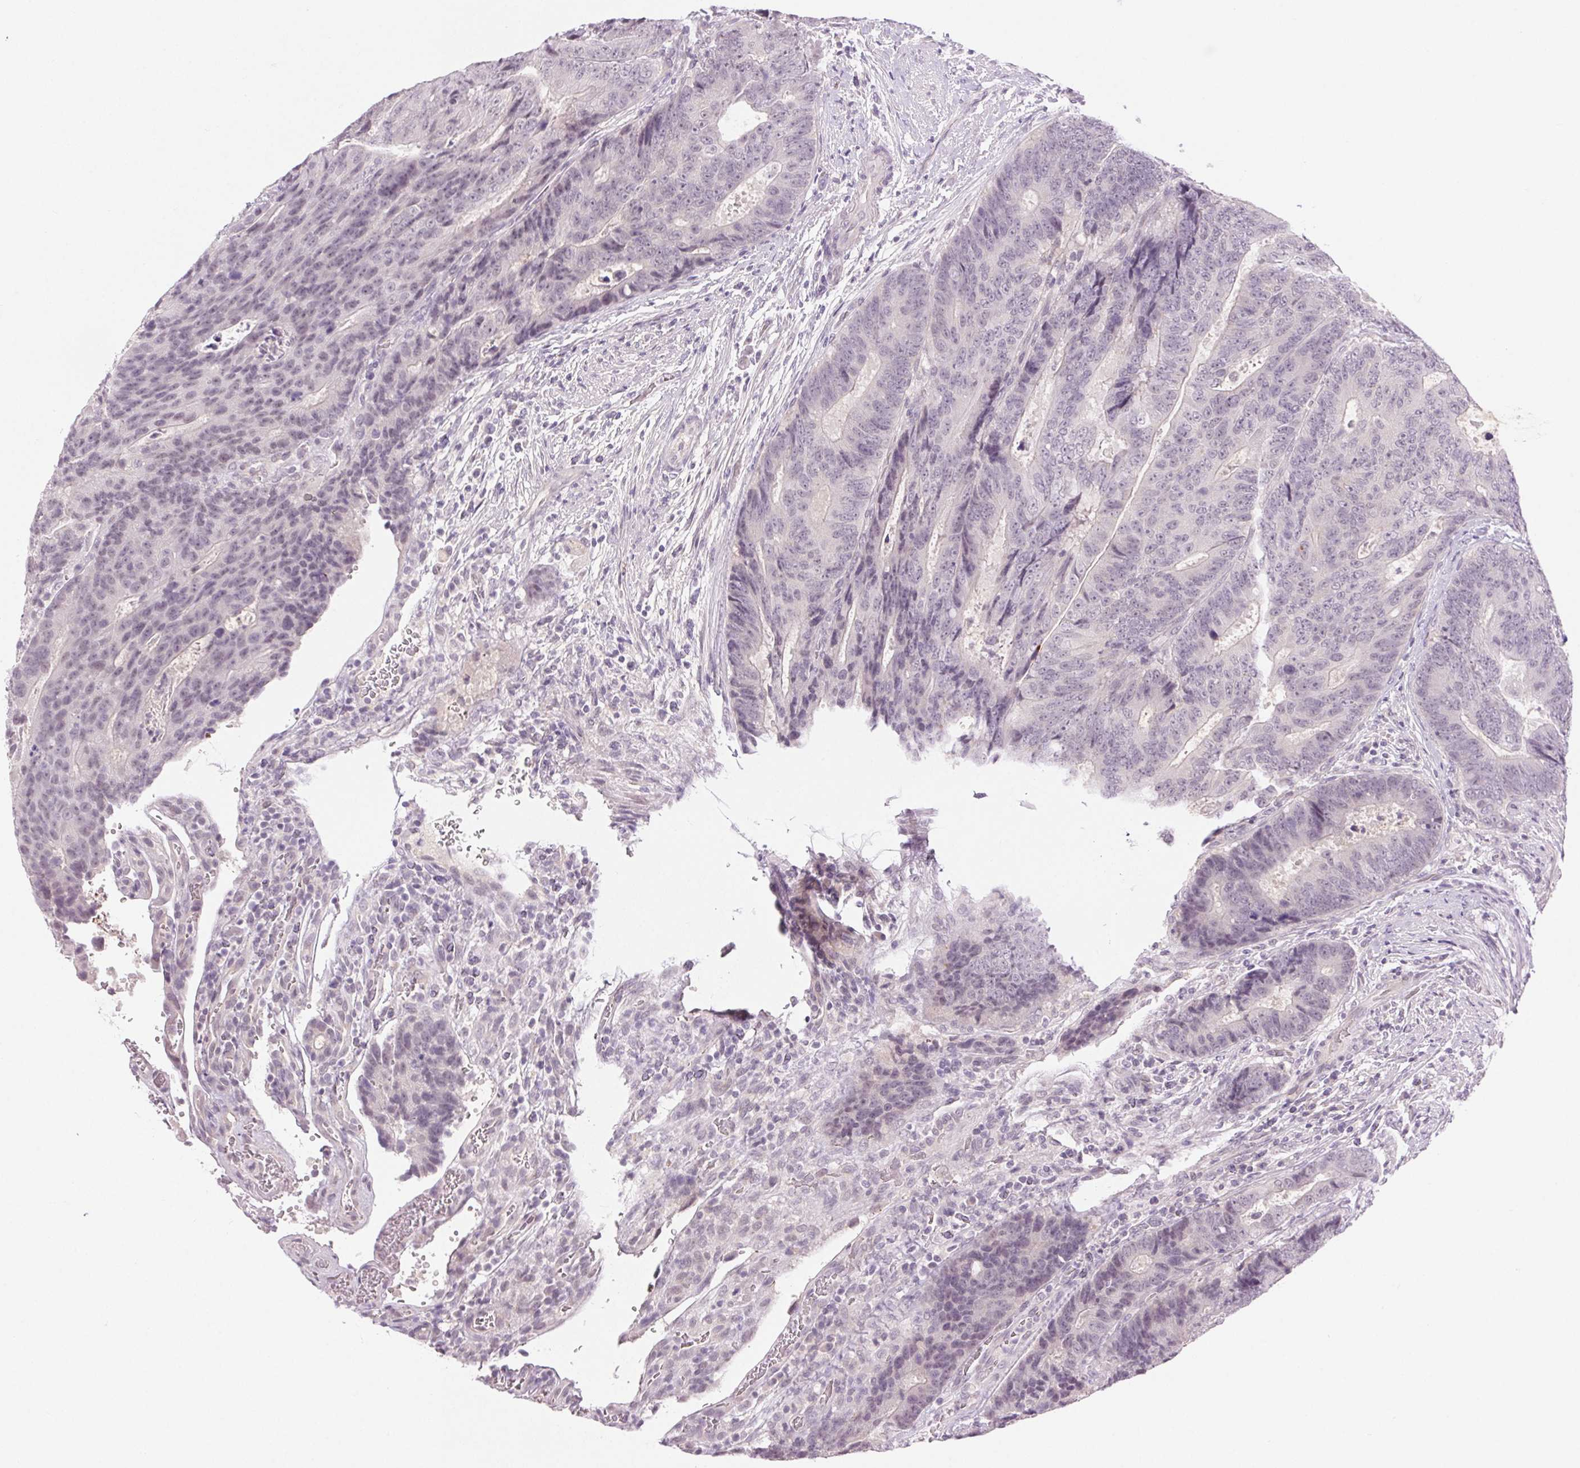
{"staining": {"intensity": "negative", "quantity": "none", "location": "none"}, "tissue": "colorectal cancer", "cell_type": "Tumor cells", "image_type": "cancer", "snomed": [{"axis": "morphology", "description": "Adenocarcinoma, NOS"}, {"axis": "topography", "description": "Colon"}], "caption": "High magnification brightfield microscopy of adenocarcinoma (colorectal) stained with DAB (3,3'-diaminobenzidine) (brown) and counterstained with hematoxylin (blue): tumor cells show no significant staining.", "gene": "FAM168A", "patient": {"sex": "female", "age": 48}}